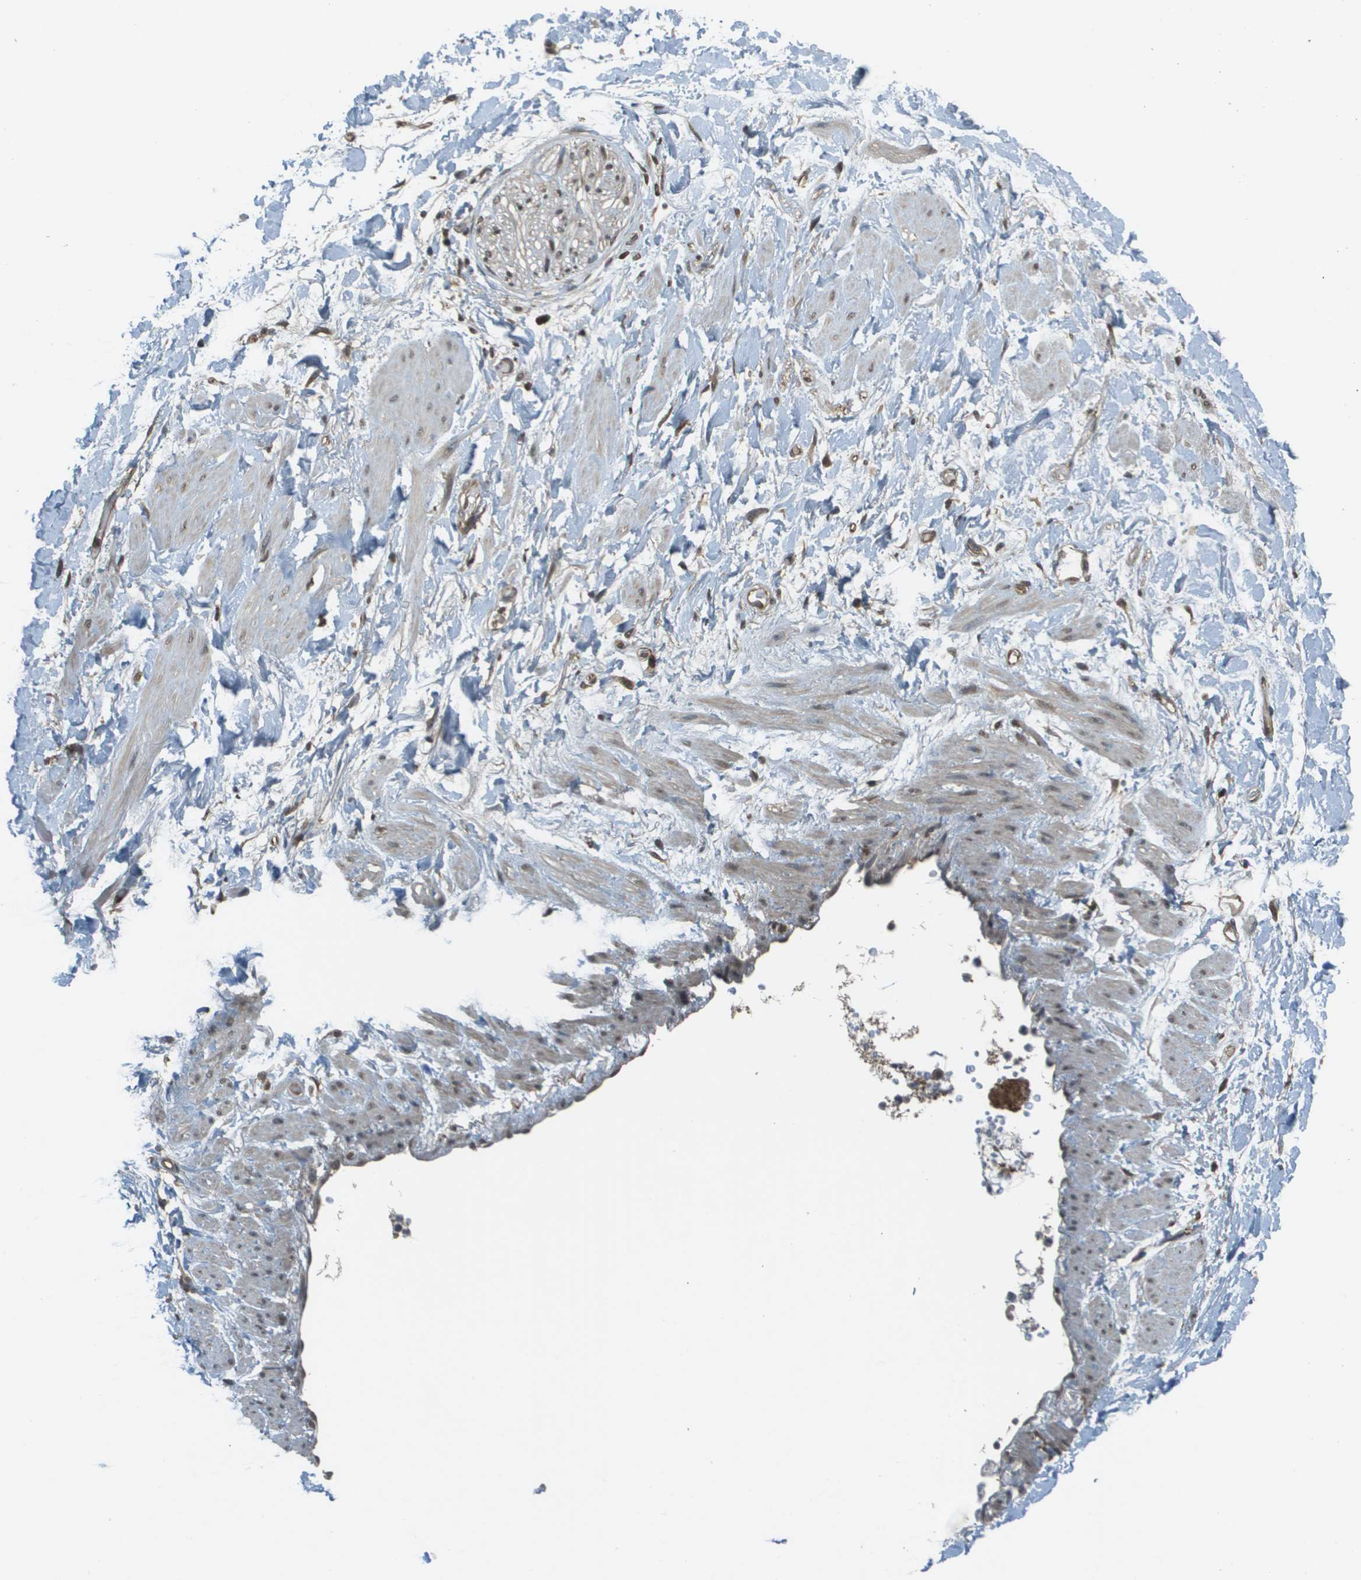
{"staining": {"intensity": "moderate", "quantity": ">75%", "location": "cytoplasmic/membranous"}, "tissue": "soft tissue", "cell_type": "Fibroblasts", "image_type": "normal", "snomed": [{"axis": "morphology", "description": "Normal tissue, NOS"}, {"axis": "topography", "description": "Soft tissue"}], "caption": "An immunohistochemistry (IHC) micrograph of unremarkable tissue is shown. Protein staining in brown shows moderate cytoplasmic/membranous positivity in soft tissue within fibroblasts. (DAB = brown stain, brightfield microscopy at high magnification).", "gene": "NDRG2", "patient": {"sex": "male", "age": 72}}